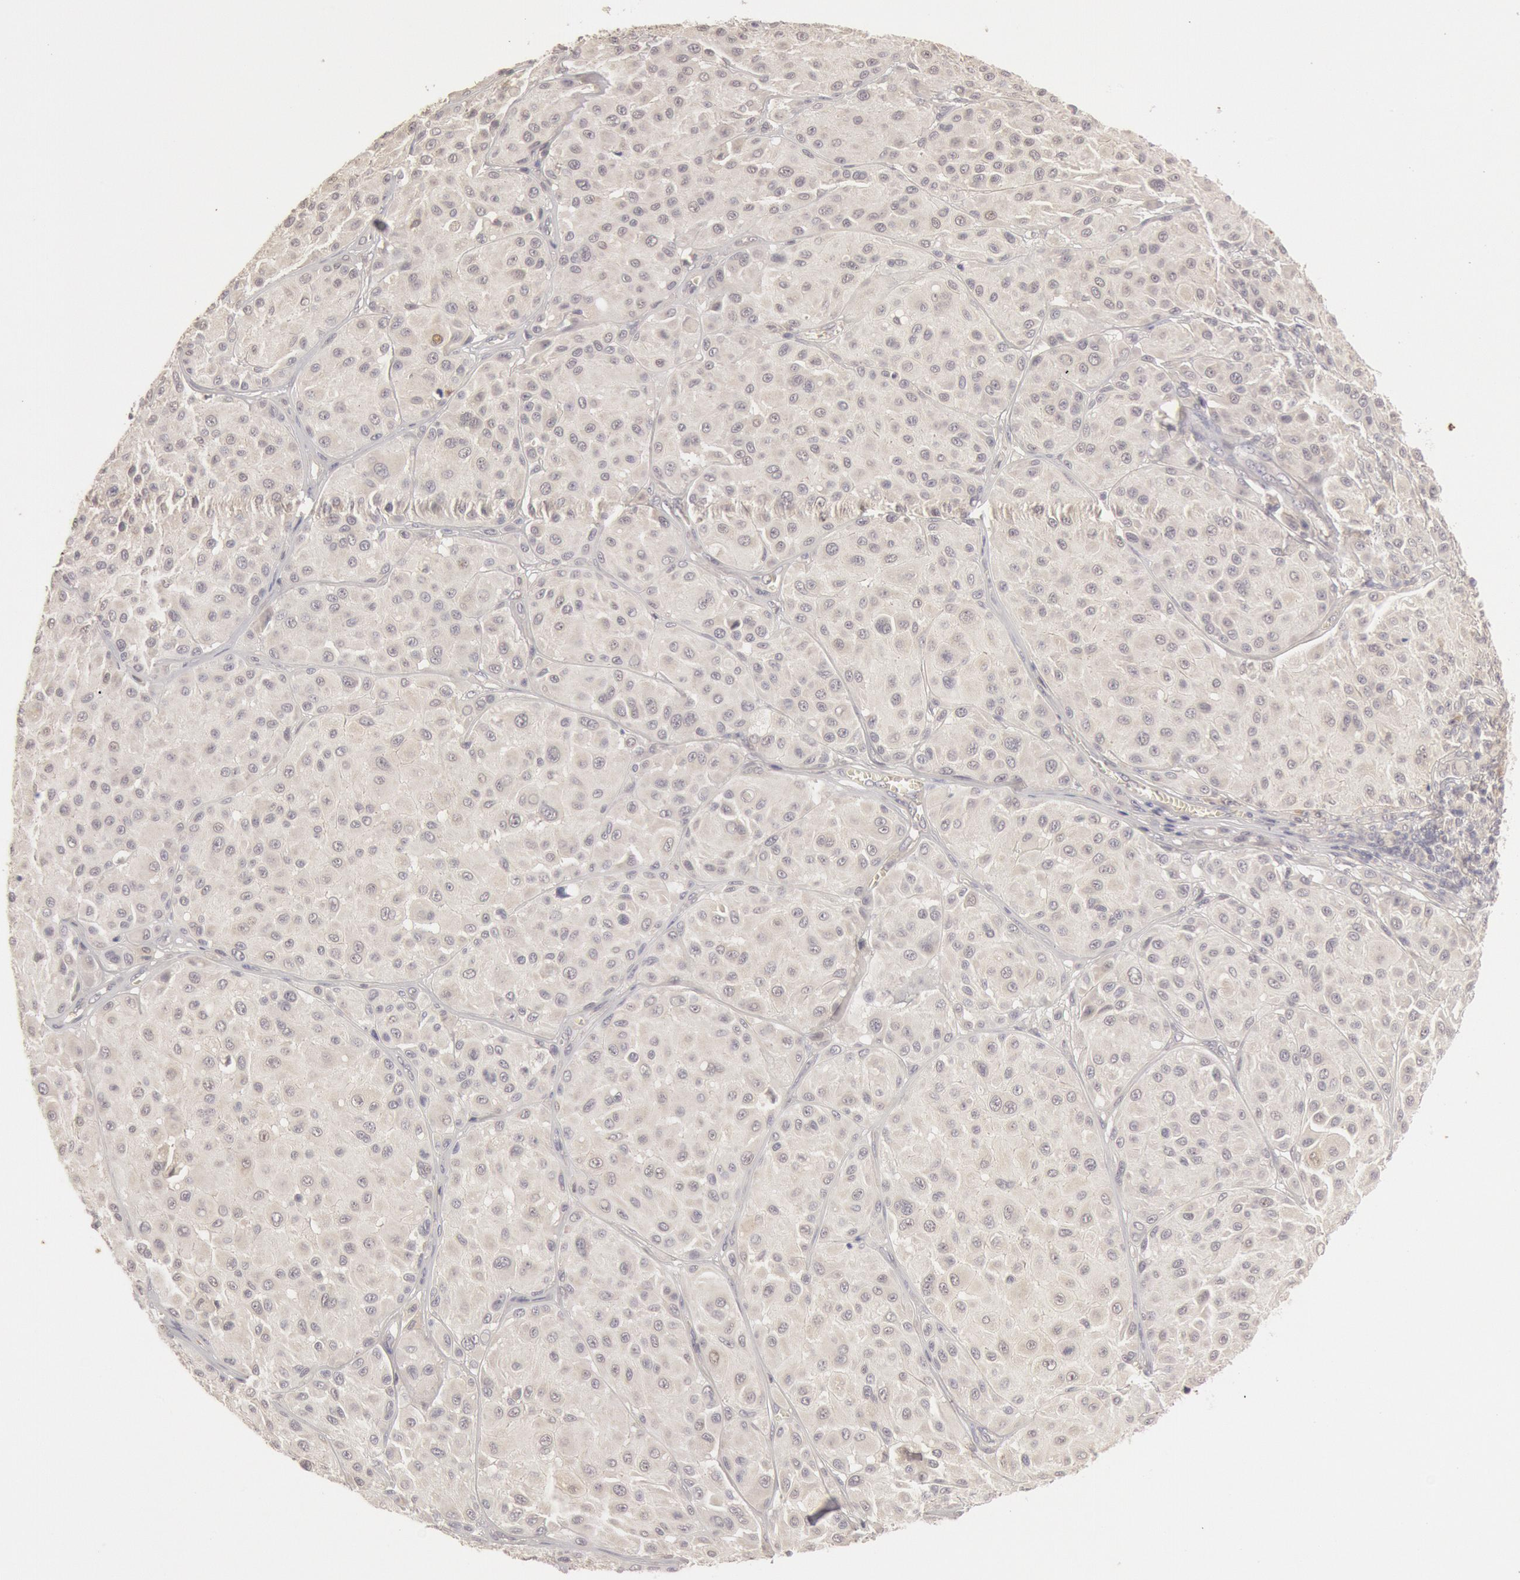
{"staining": {"intensity": "negative", "quantity": "none", "location": "none"}, "tissue": "melanoma", "cell_type": "Tumor cells", "image_type": "cancer", "snomed": [{"axis": "morphology", "description": "Malignant melanoma, NOS"}, {"axis": "topography", "description": "Skin"}], "caption": "Protein analysis of melanoma shows no significant staining in tumor cells.", "gene": "ZFP36L1", "patient": {"sex": "male", "age": 36}}